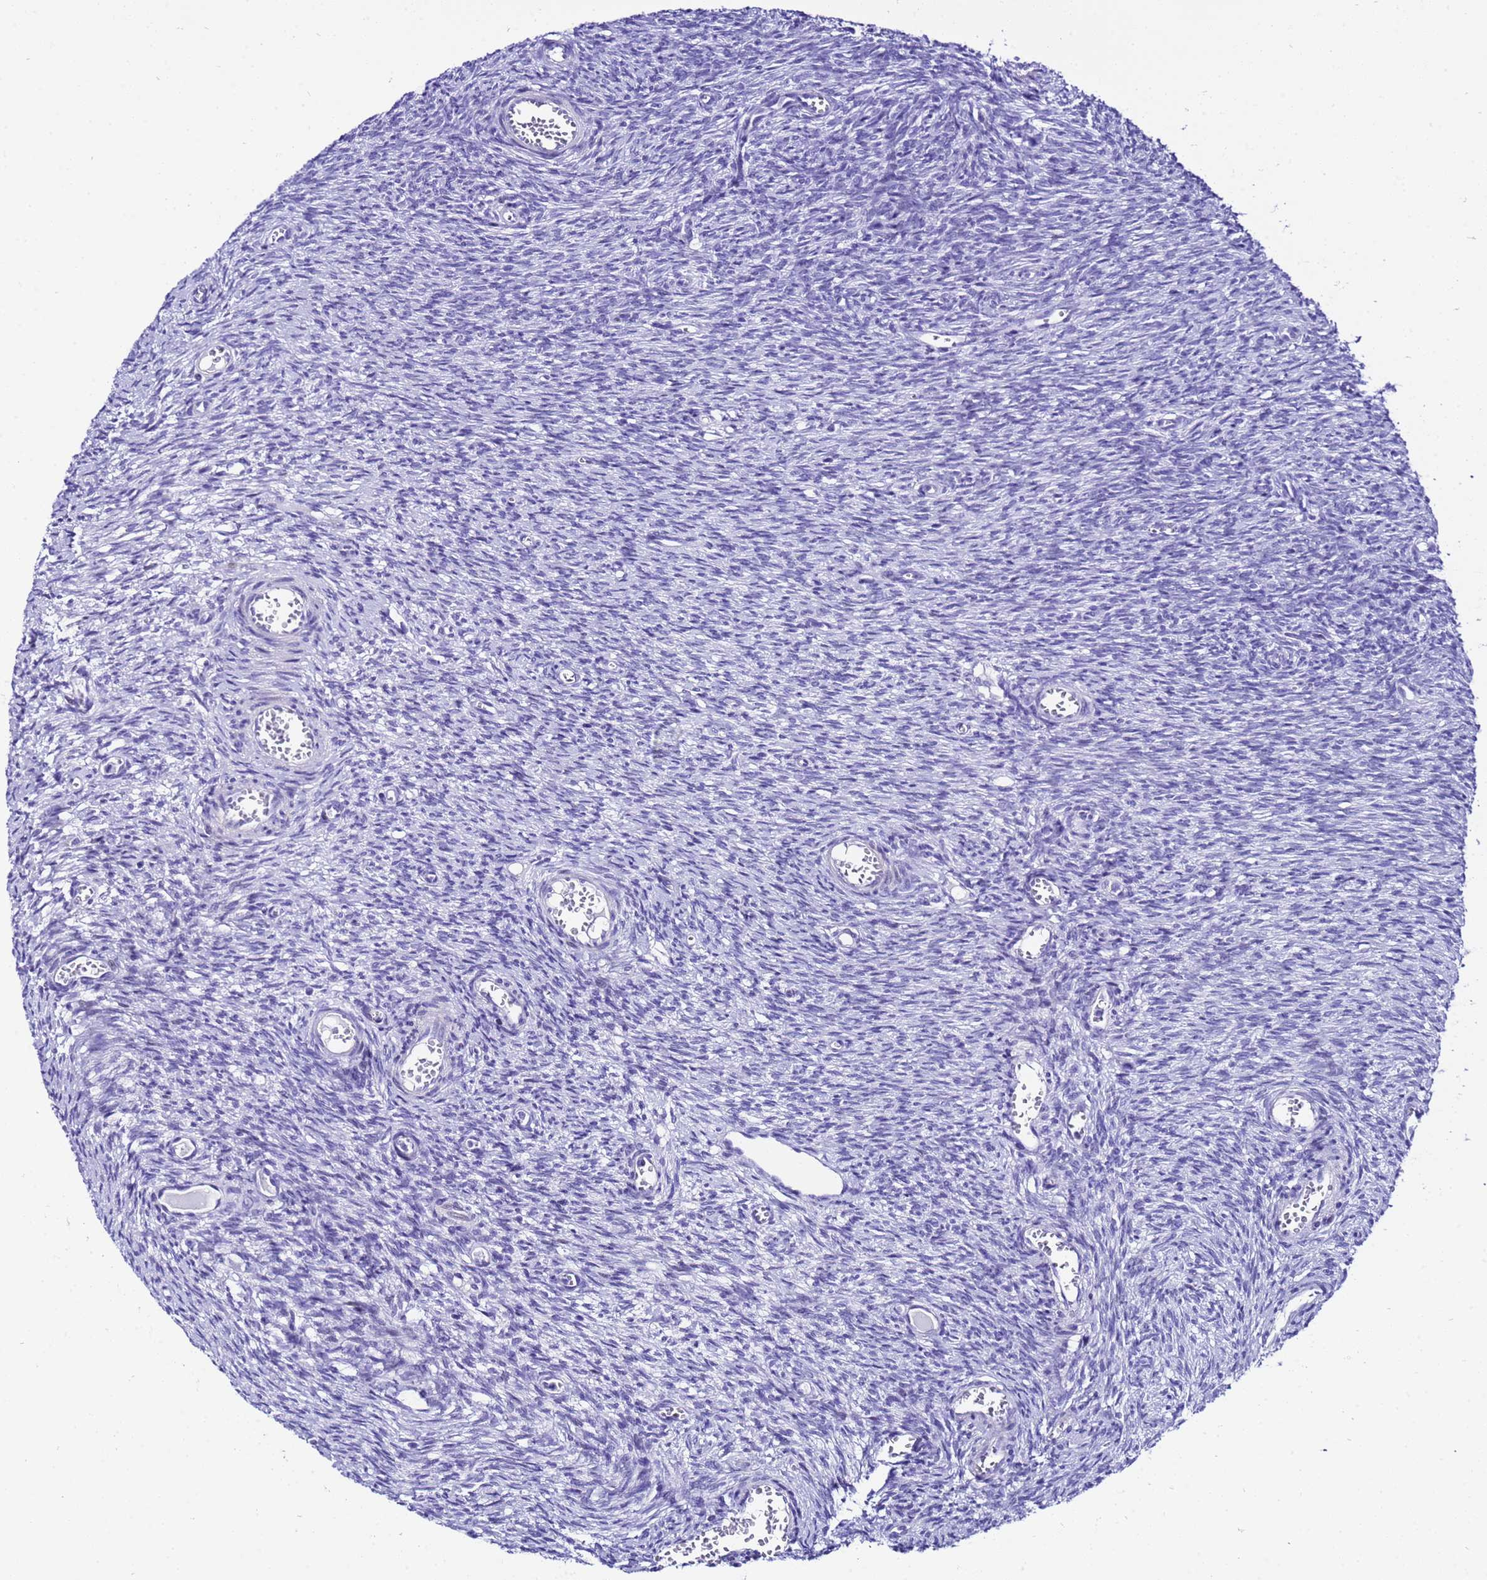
{"staining": {"intensity": "negative", "quantity": "none", "location": "none"}, "tissue": "ovary", "cell_type": "Ovarian stroma cells", "image_type": "normal", "snomed": [{"axis": "morphology", "description": "Normal tissue, NOS"}, {"axis": "topography", "description": "Ovary"}], "caption": "A micrograph of ovary stained for a protein demonstrates no brown staining in ovarian stroma cells.", "gene": "ZNF417", "patient": {"sex": "female", "age": 44}}